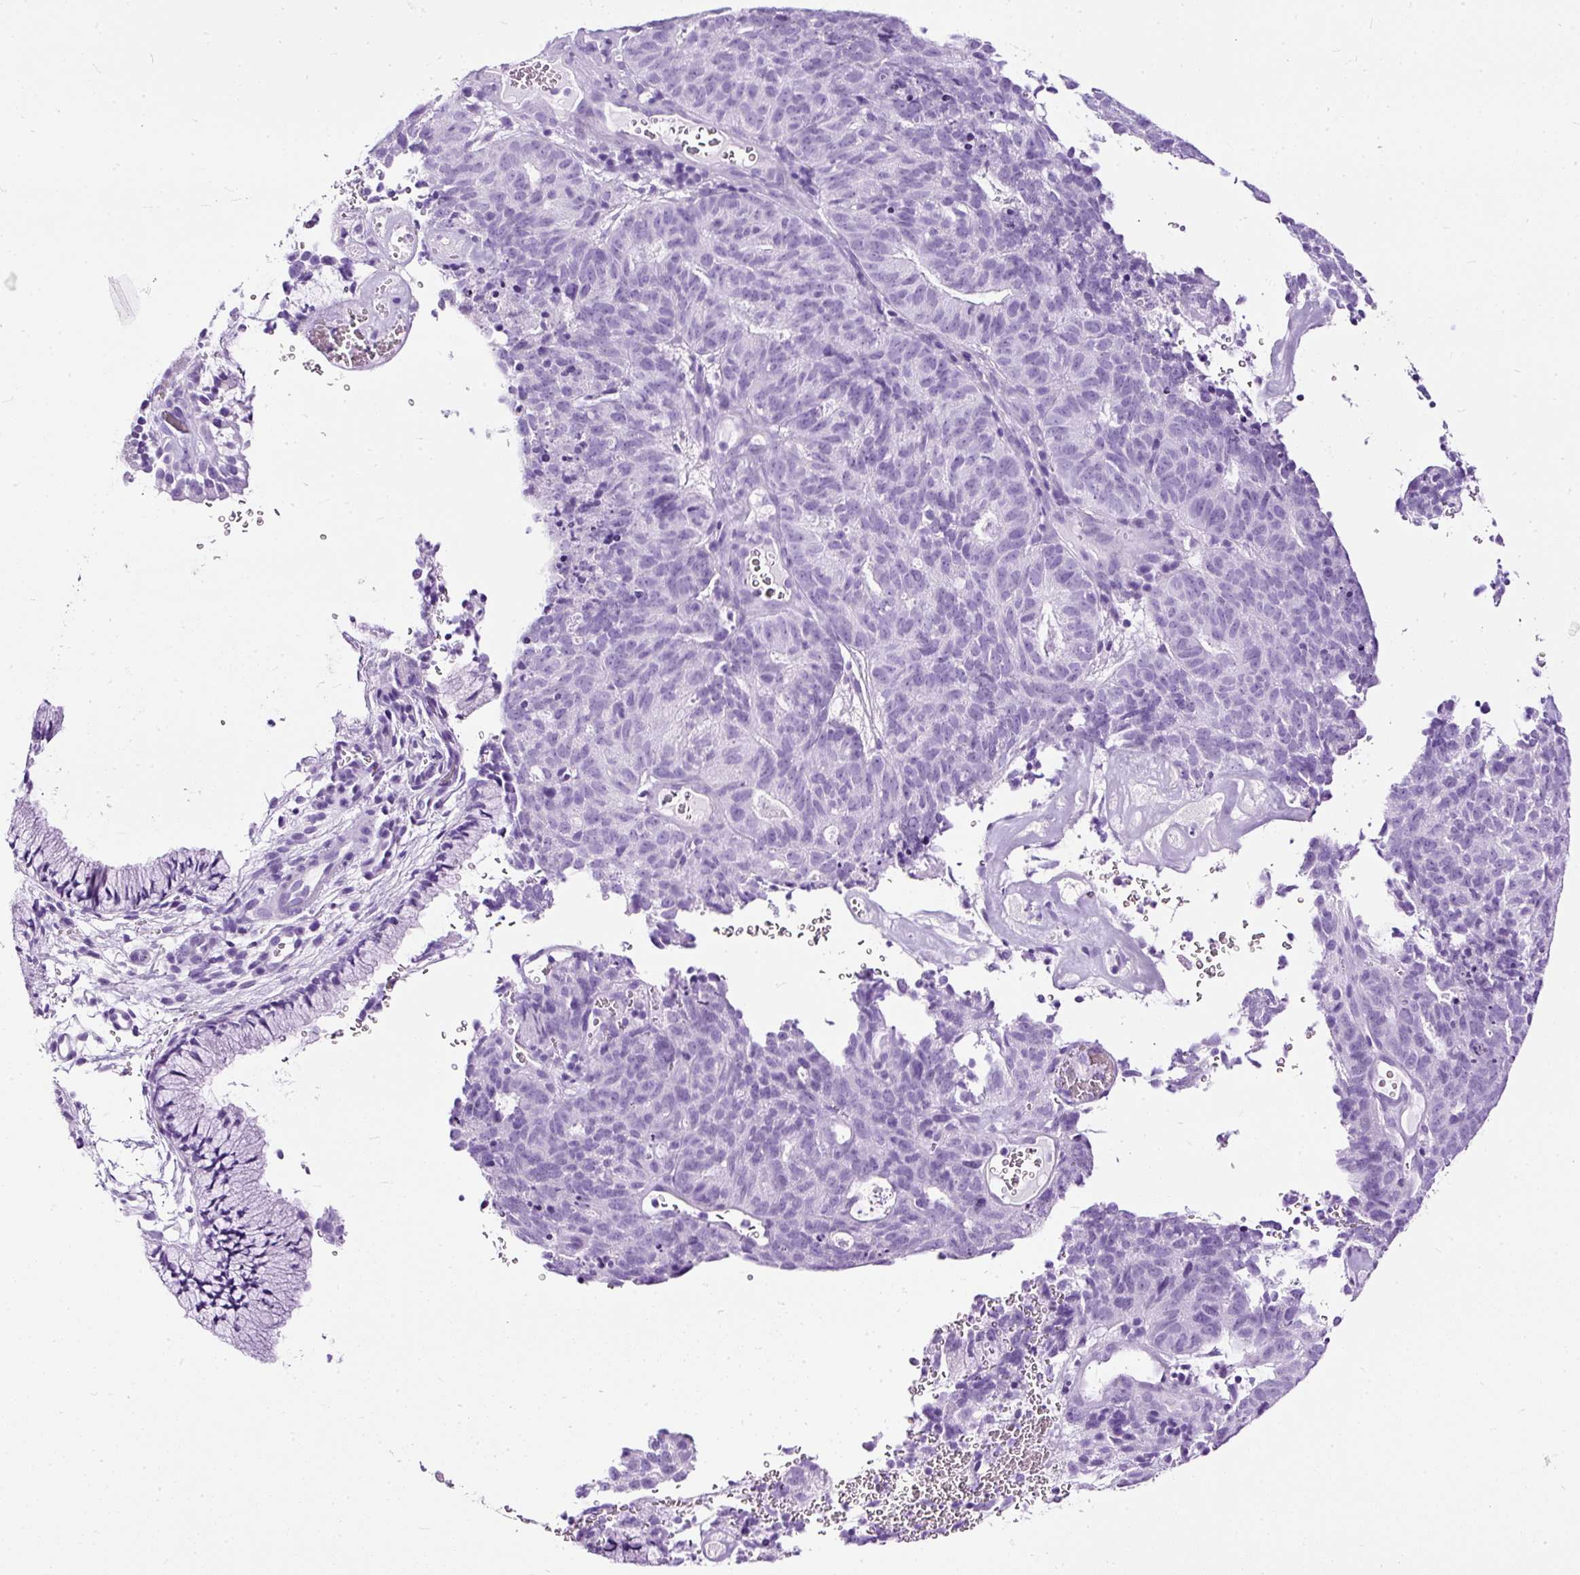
{"staining": {"intensity": "negative", "quantity": "none", "location": "none"}, "tissue": "cervical cancer", "cell_type": "Tumor cells", "image_type": "cancer", "snomed": [{"axis": "morphology", "description": "Adenocarcinoma, NOS"}, {"axis": "topography", "description": "Cervix"}], "caption": "Immunohistochemical staining of cervical cancer (adenocarcinoma) exhibits no significant positivity in tumor cells. (DAB (3,3'-diaminobenzidine) immunohistochemistry visualized using brightfield microscopy, high magnification).", "gene": "NTS", "patient": {"sex": "female", "age": 38}}